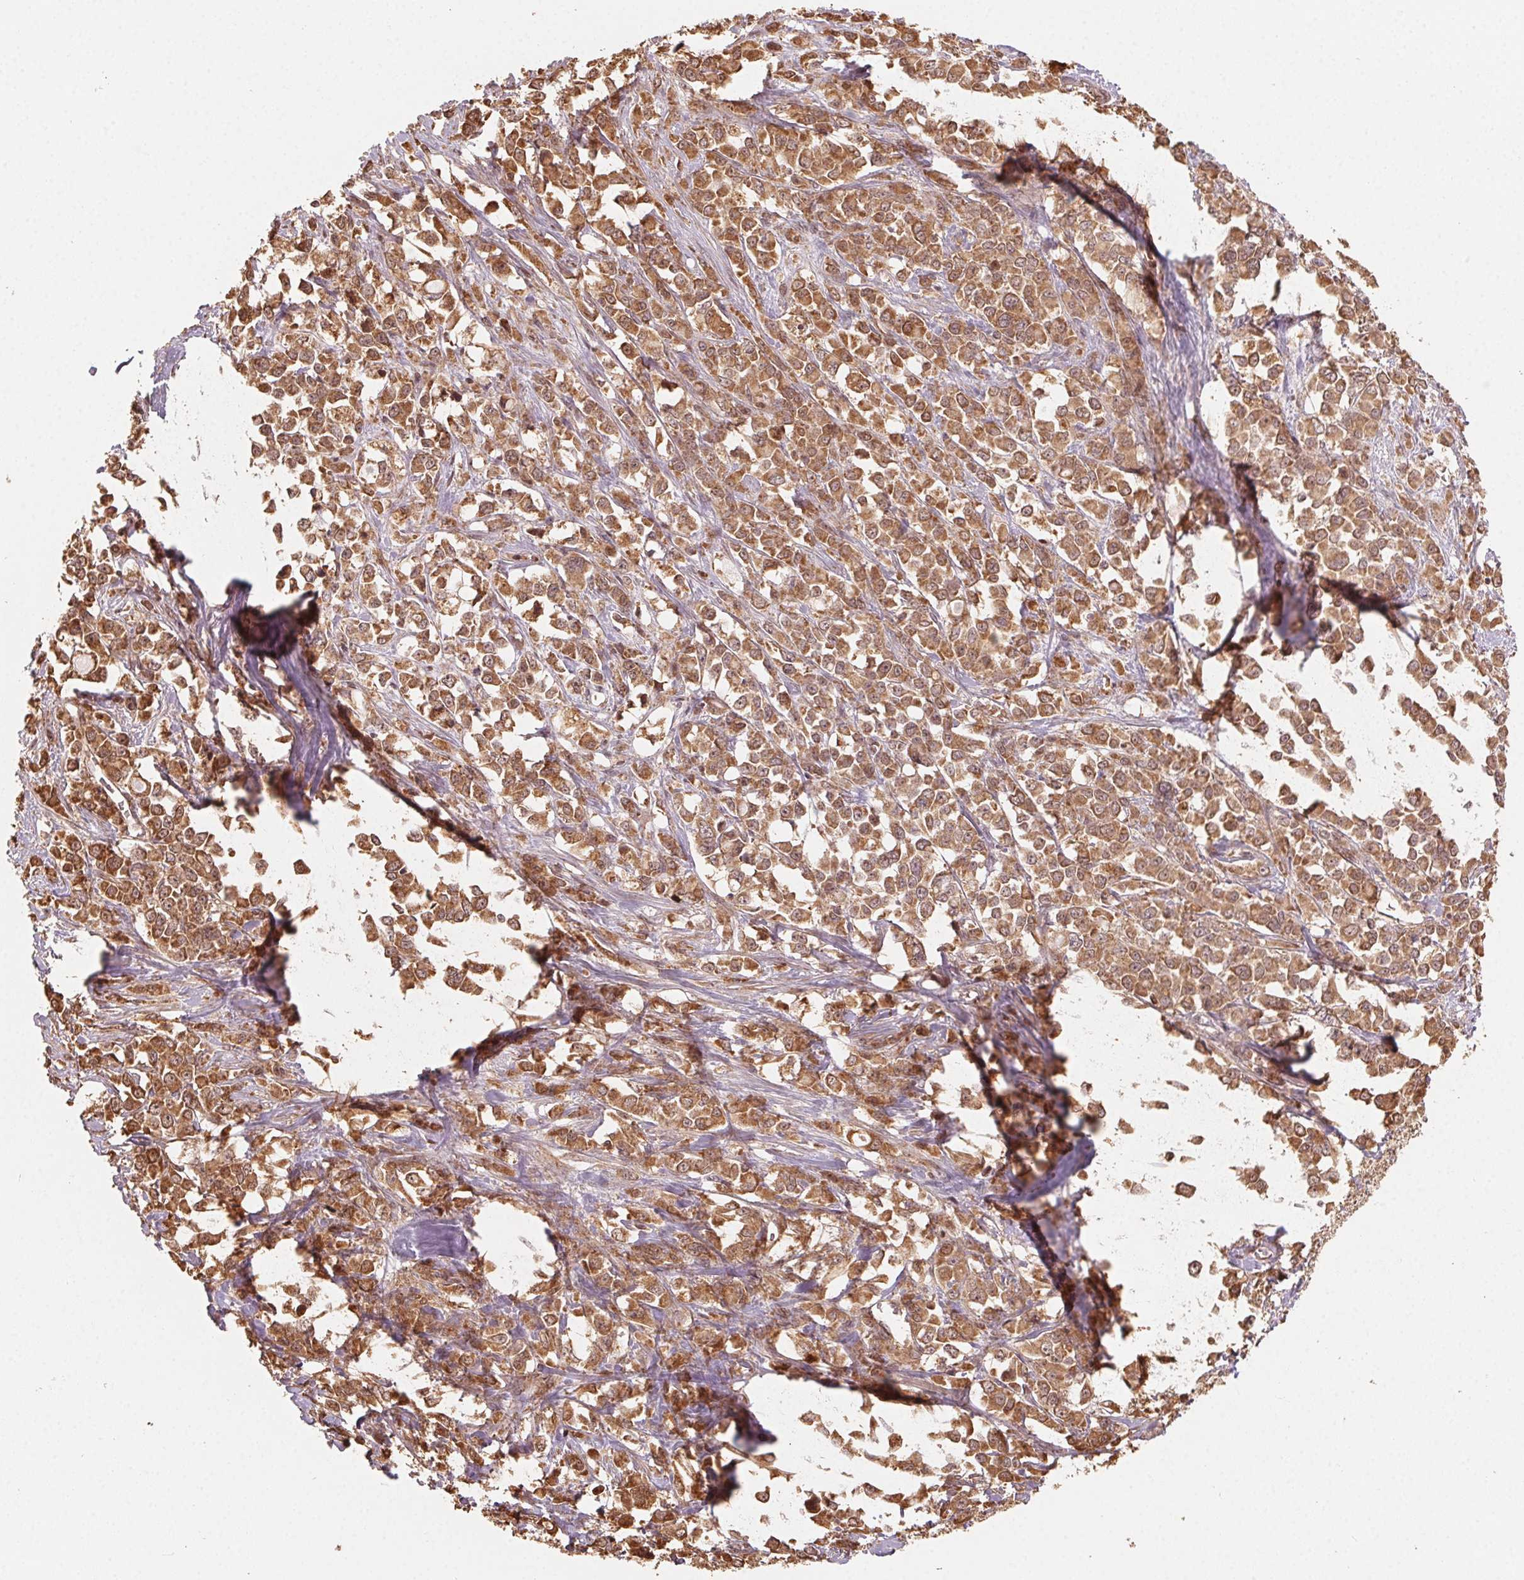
{"staining": {"intensity": "moderate", "quantity": ">75%", "location": "cytoplasmic/membranous"}, "tissue": "stomach cancer", "cell_type": "Tumor cells", "image_type": "cancer", "snomed": [{"axis": "morphology", "description": "Adenocarcinoma, NOS"}, {"axis": "topography", "description": "Stomach"}], "caption": "Tumor cells display moderate cytoplasmic/membranous expression in about >75% of cells in stomach cancer.", "gene": "WBP2", "patient": {"sex": "female", "age": 76}}